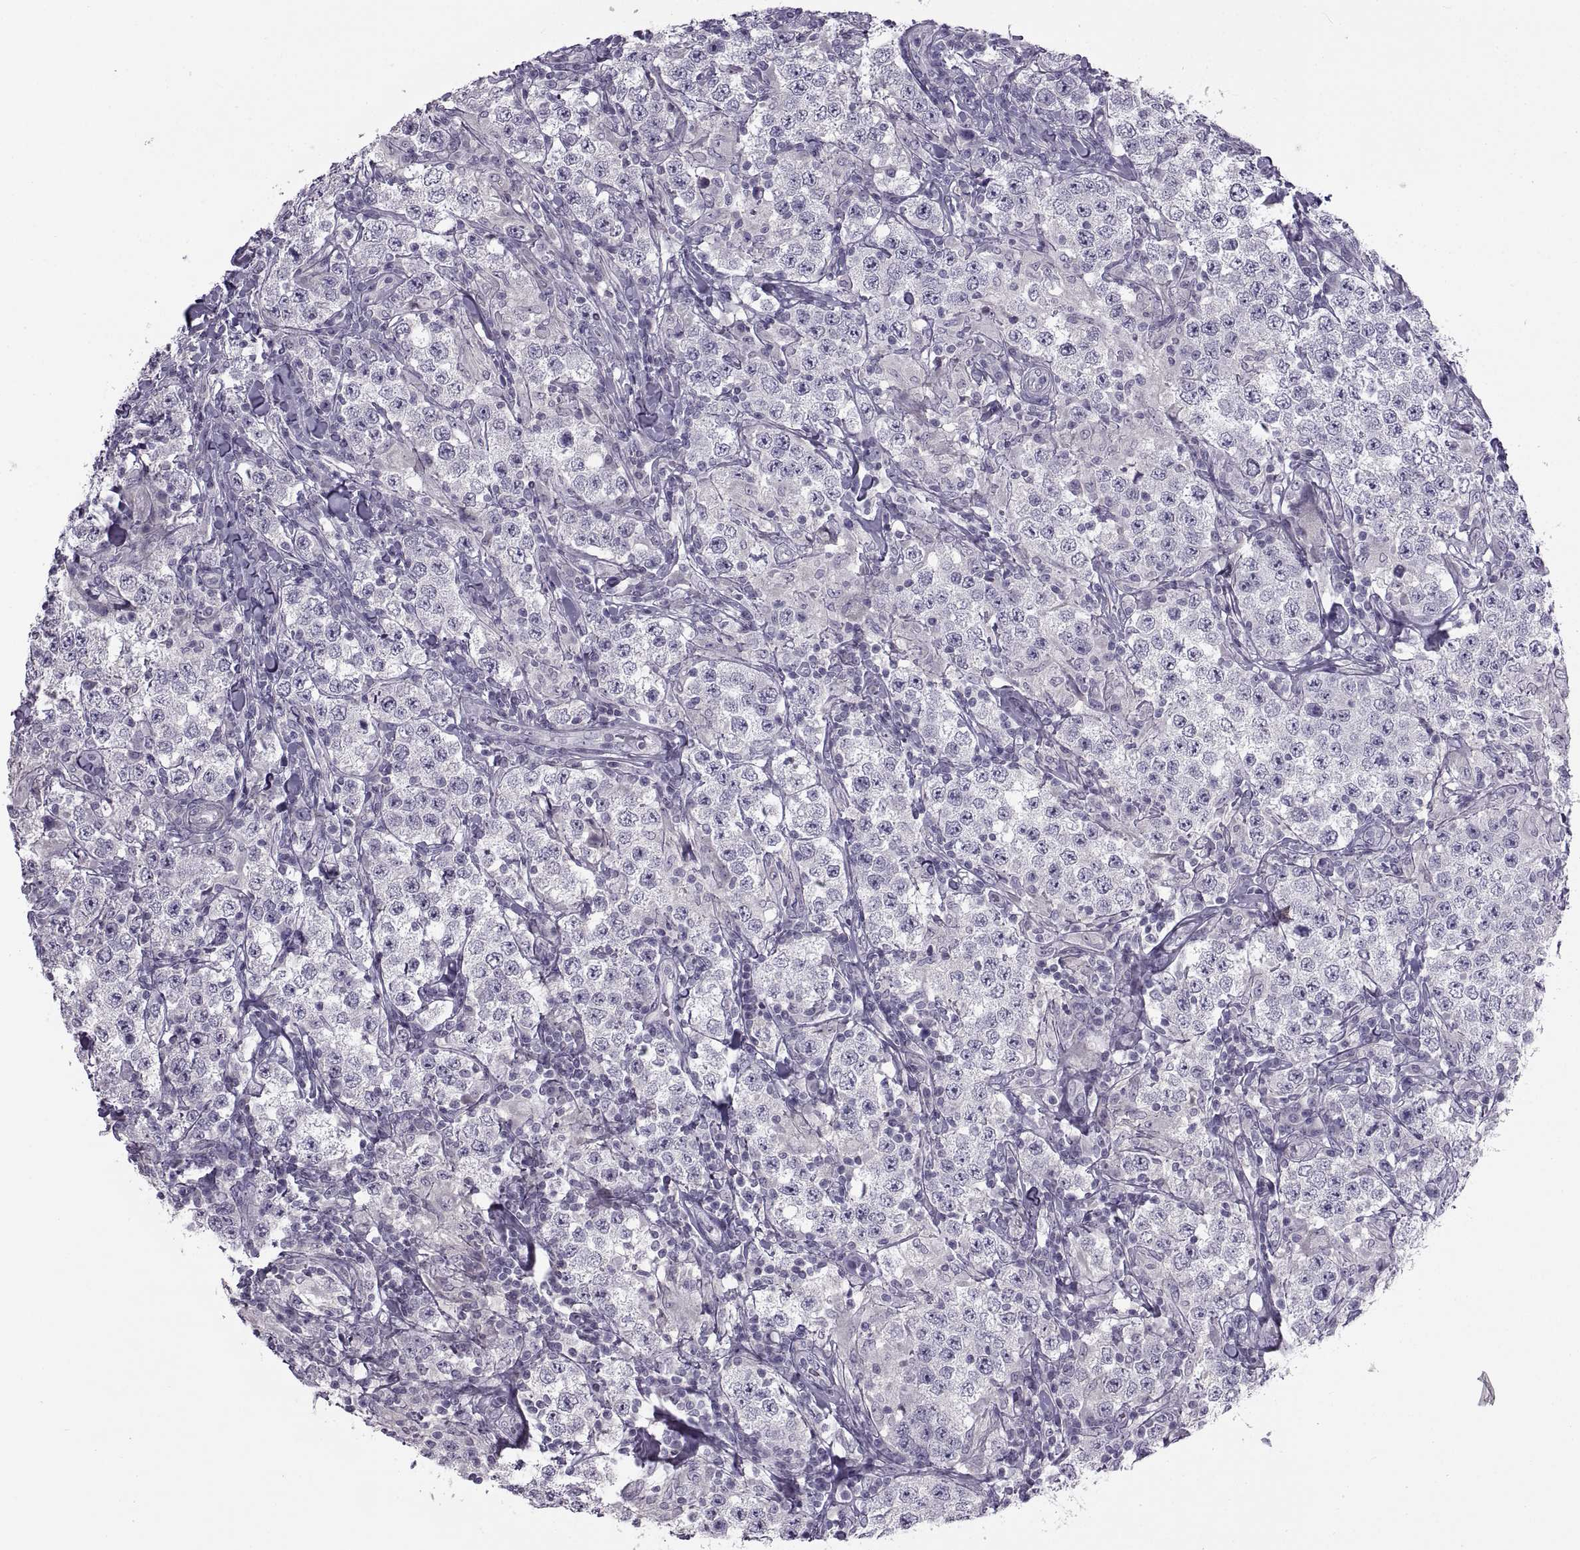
{"staining": {"intensity": "negative", "quantity": "none", "location": "none"}, "tissue": "testis cancer", "cell_type": "Tumor cells", "image_type": "cancer", "snomed": [{"axis": "morphology", "description": "Seminoma, NOS"}, {"axis": "morphology", "description": "Carcinoma, Embryonal, NOS"}, {"axis": "topography", "description": "Testis"}], "caption": "This is an immunohistochemistry (IHC) photomicrograph of seminoma (testis). There is no staining in tumor cells.", "gene": "BSPH1", "patient": {"sex": "male", "age": 41}}